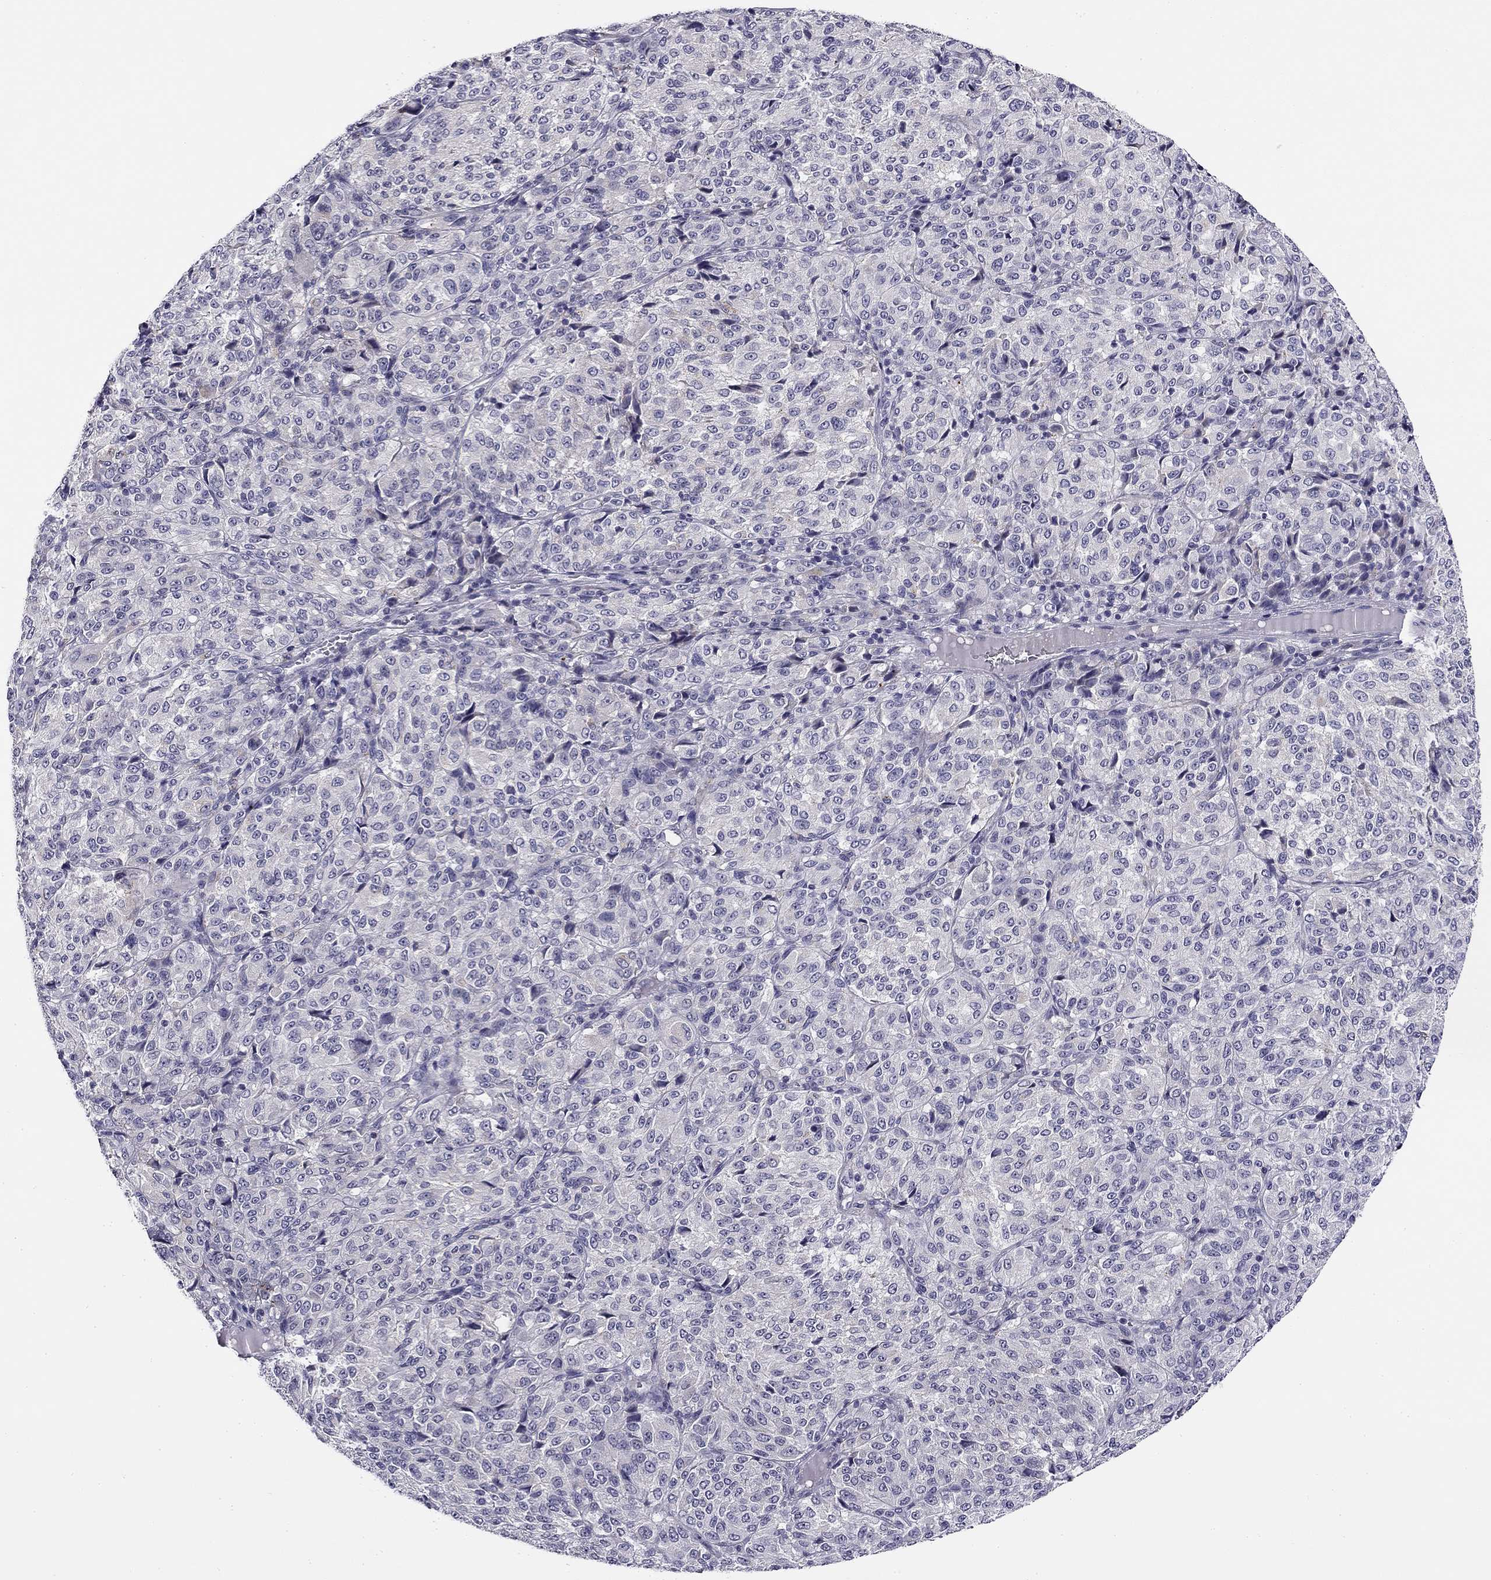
{"staining": {"intensity": "negative", "quantity": "none", "location": "none"}, "tissue": "melanoma", "cell_type": "Tumor cells", "image_type": "cancer", "snomed": [{"axis": "morphology", "description": "Malignant melanoma, Metastatic site"}, {"axis": "topography", "description": "Brain"}], "caption": "Immunohistochemical staining of human melanoma demonstrates no significant positivity in tumor cells.", "gene": "CNR1", "patient": {"sex": "female", "age": 56}}